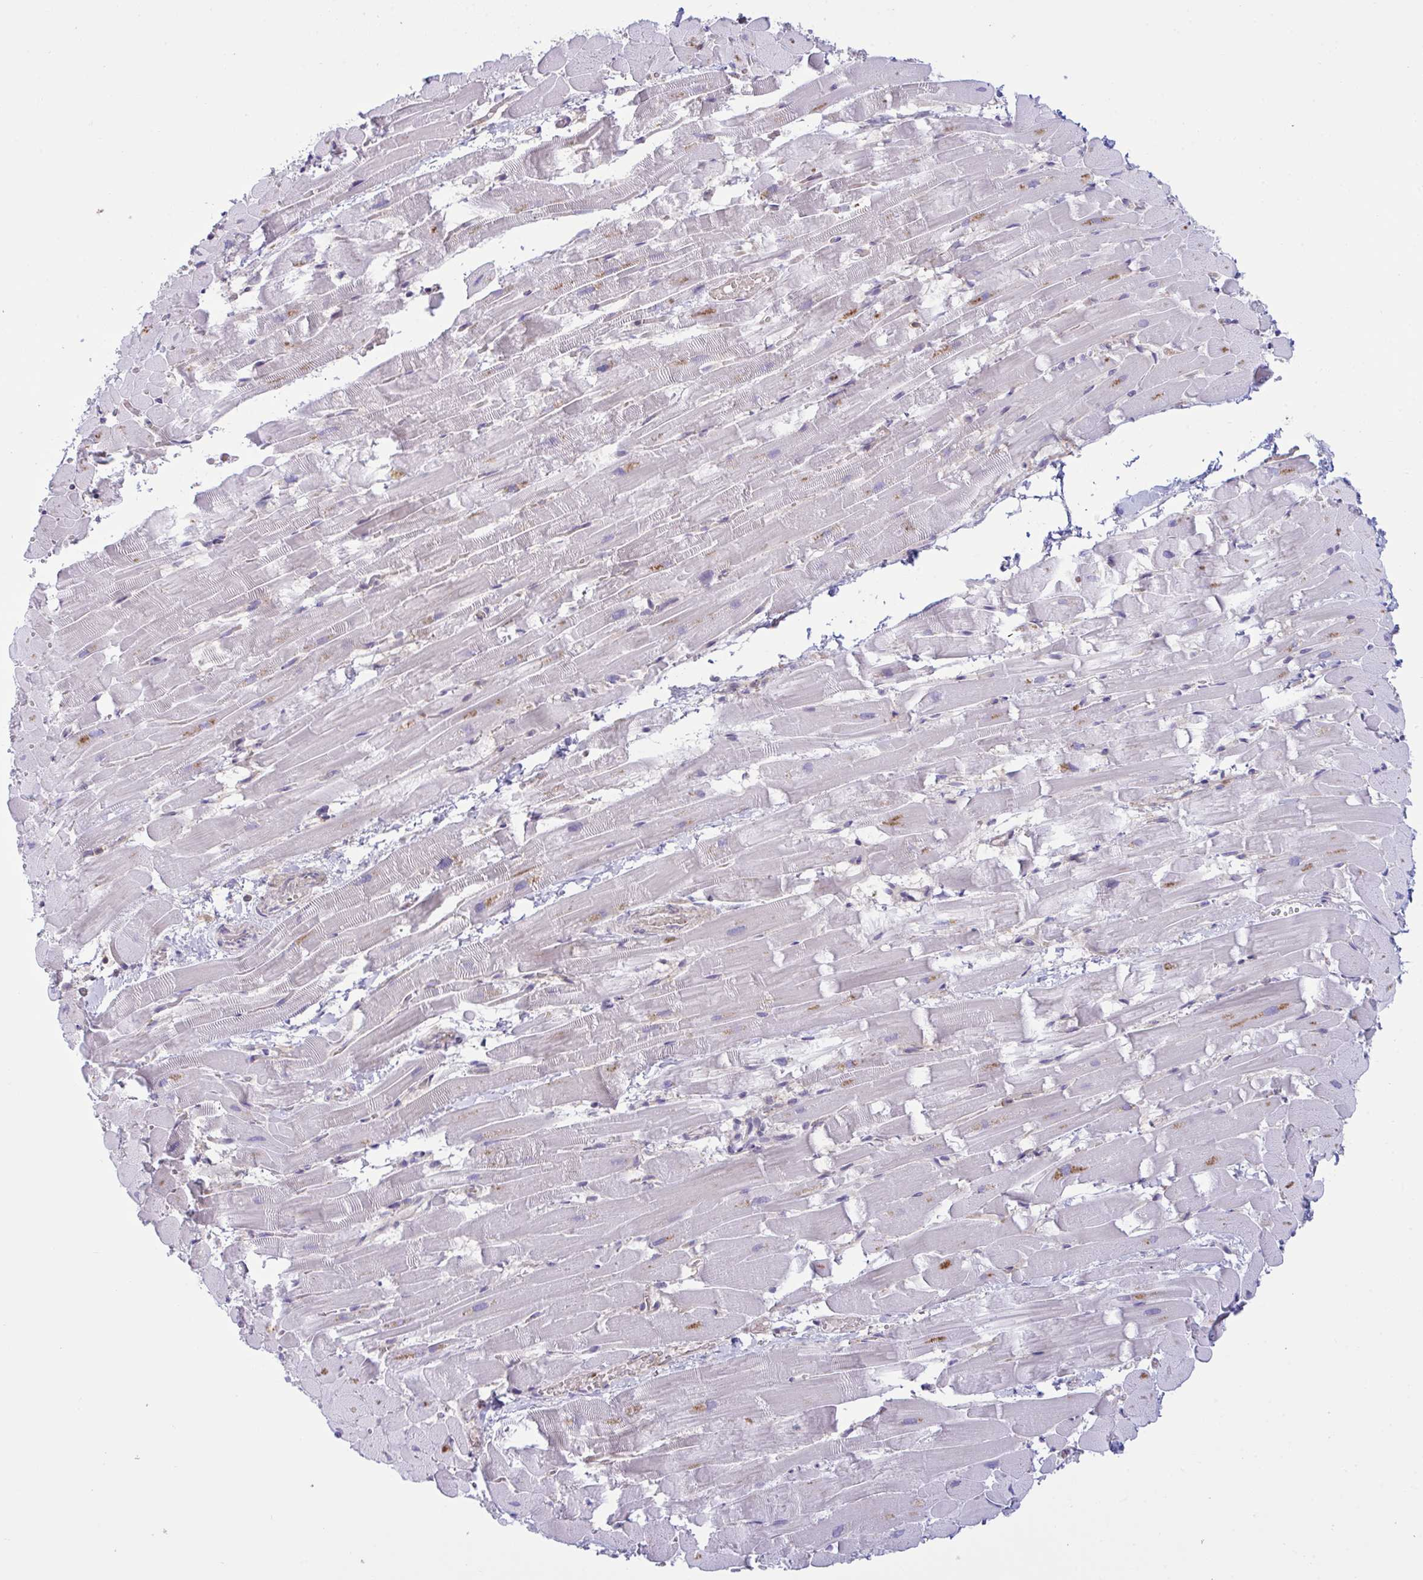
{"staining": {"intensity": "weak", "quantity": "<25%", "location": "cytoplasmic/membranous"}, "tissue": "heart muscle", "cell_type": "Cardiomyocytes", "image_type": "normal", "snomed": [{"axis": "morphology", "description": "Normal tissue, NOS"}, {"axis": "topography", "description": "Heart"}], "caption": "Heart muscle stained for a protein using immunohistochemistry (IHC) displays no positivity cardiomyocytes.", "gene": "TSC22D3", "patient": {"sex": "male", "age": 37}}